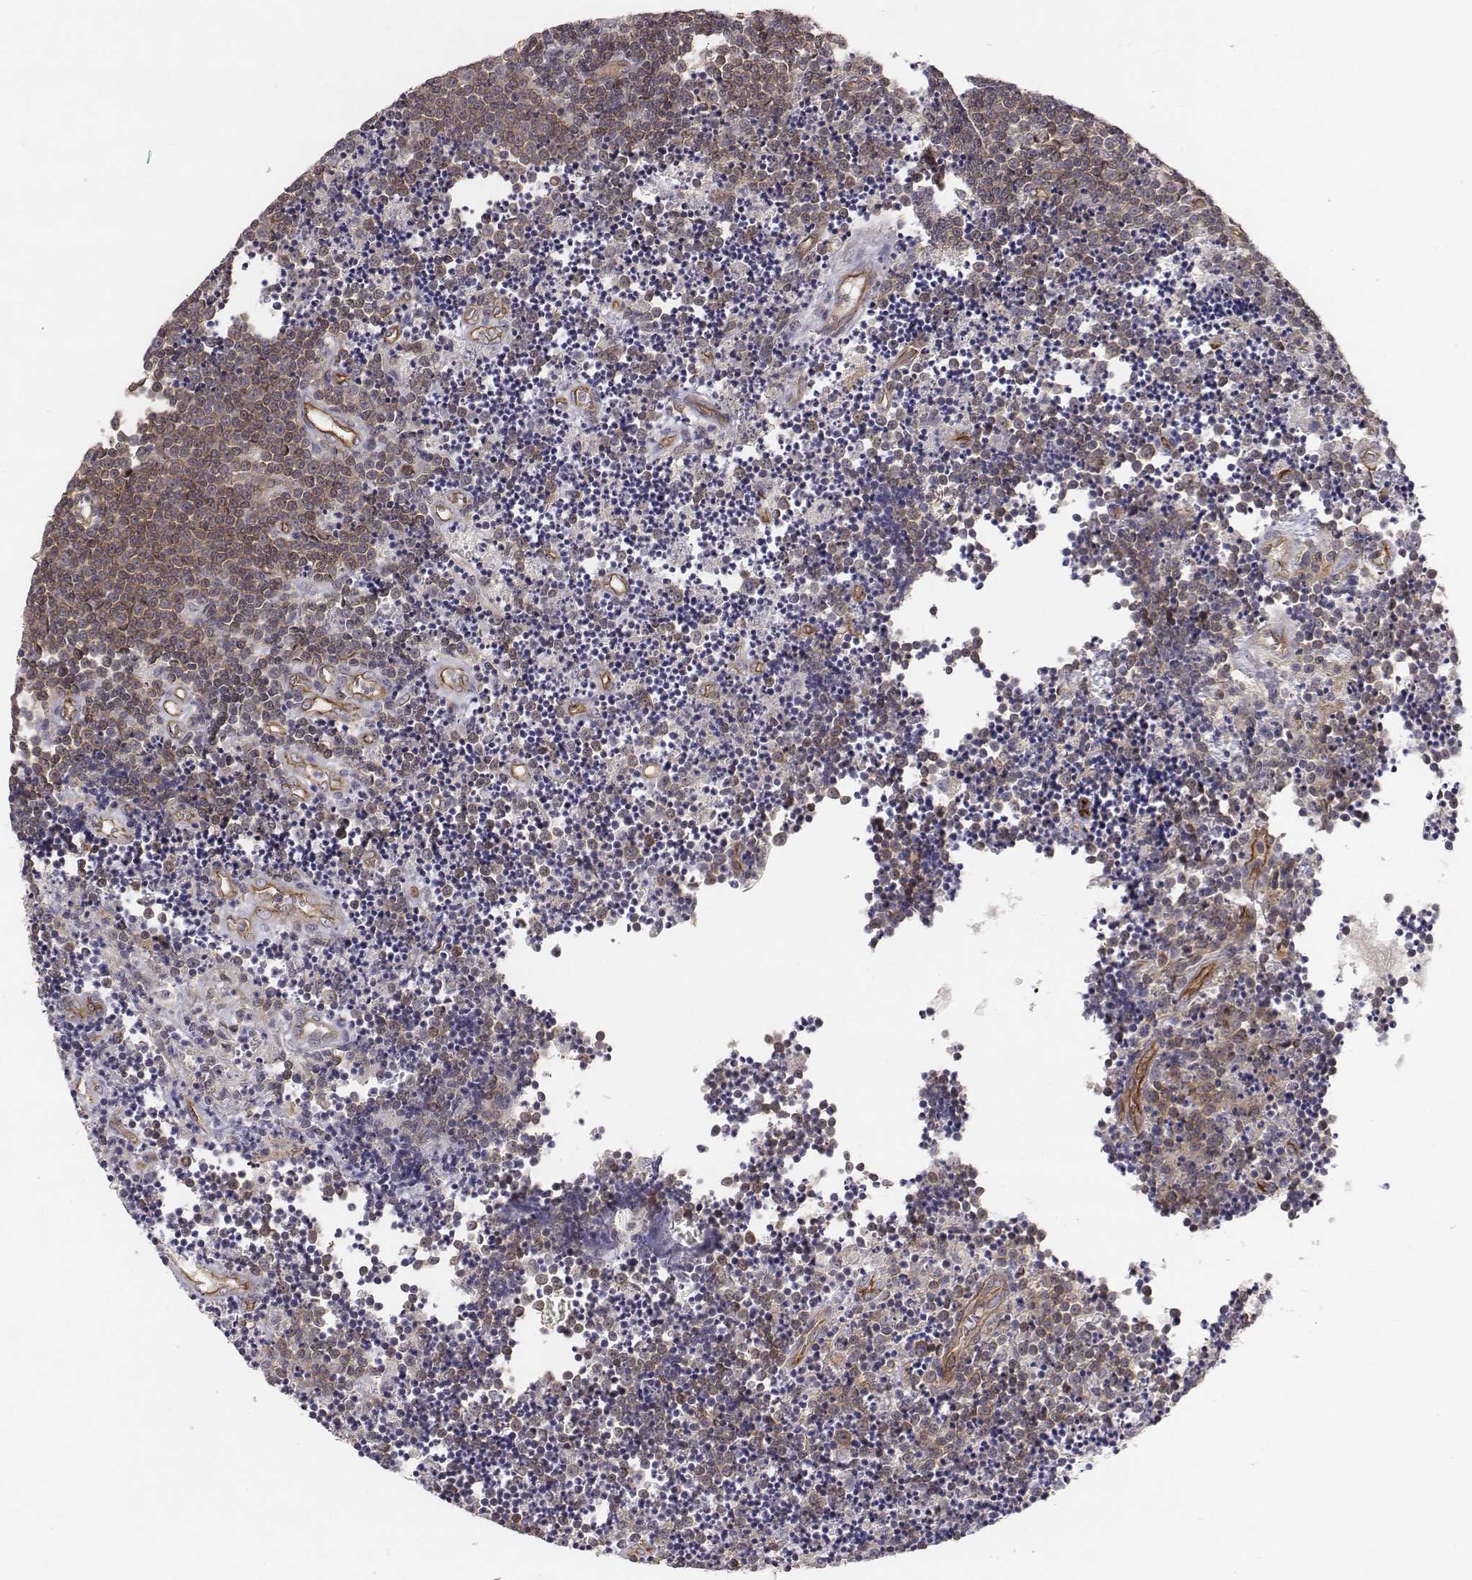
{"staining": {"intensity": "moderate", "quantity": "25%-75%", "location": "cytoplasmic/membranous"}, "tissue": "lymphoma", "cell_type": "Tumor cells", "image_type": "cancer", "snomed": [{"axis": "morphology", "description": "Malignant lymphoma, non-Hodgkin's type, Low grade"}, {"axis": "topography", "description": "Brain"}], "caption": "DAB (3,3'-diaminobenzidine) immunohistochemical staining of human malignant lymphoma, non-Hodgkin's type (low-grade) exhibits moderate cytoplasmic/membranous protein positivity in approximately 25%-75% of tumor cells. The staining is performed using DAB (3,3'-diaminobenzidine) brown chromogen to label protein expression. The nuclei are counter-stained blue using hematoxylin.", "gene": "PTPRG", "patient": {"sex": "female", "age": 66}}